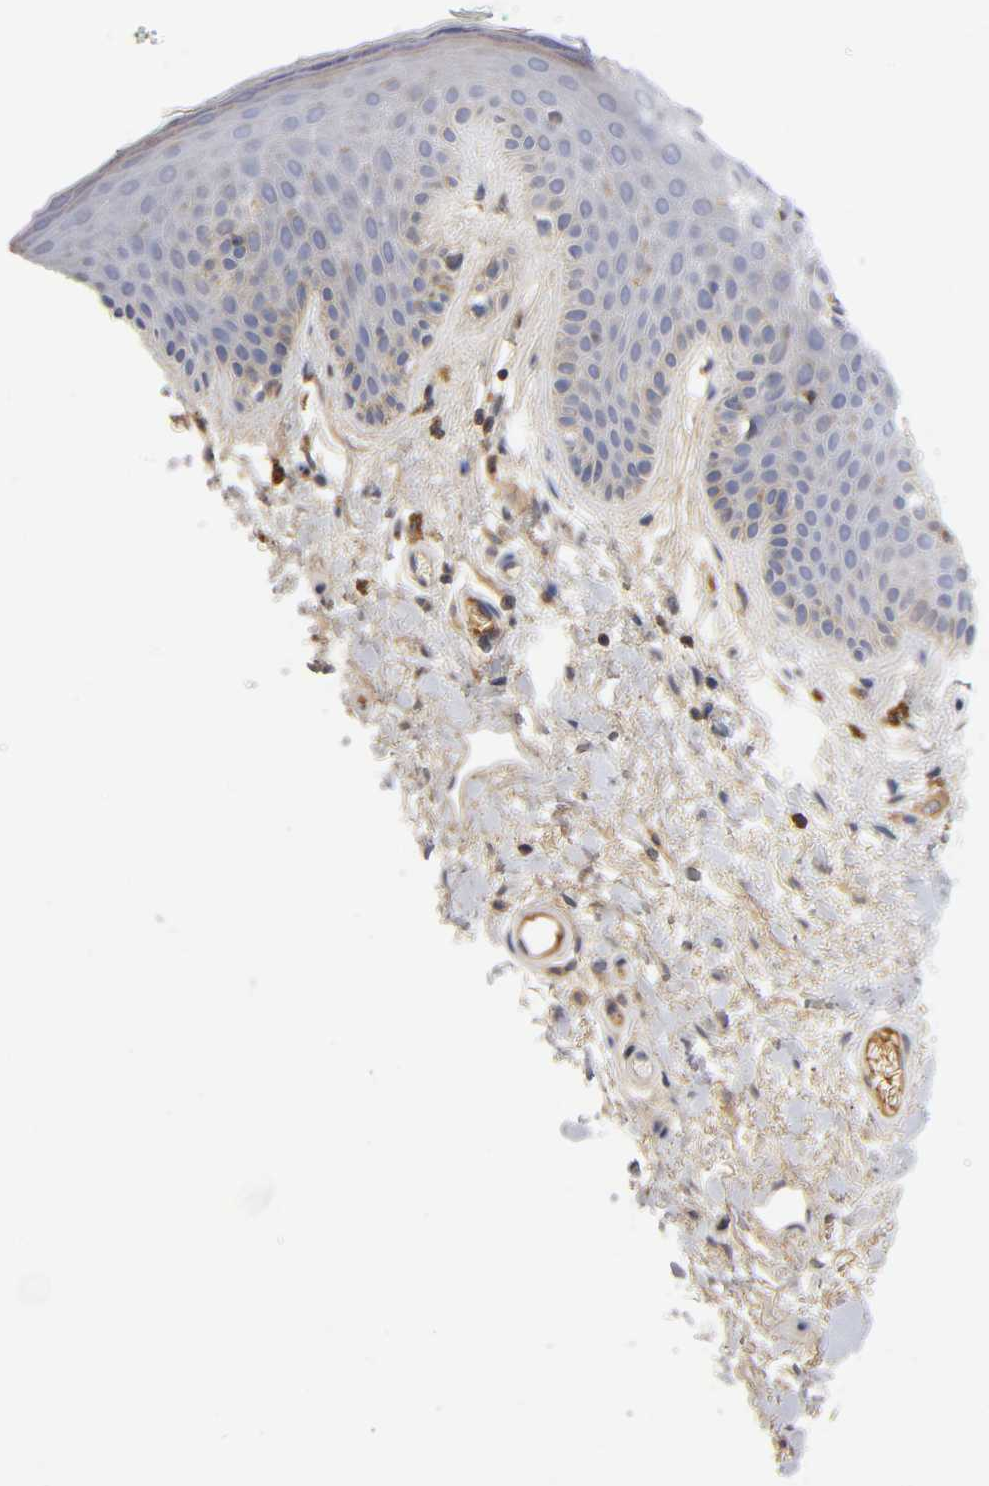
{"staining": {"intensity": "weak", "quantity": "<25%", "location": "cytoplasmic/membranous"}, "tissue": "skin", "cell_type": "Epidermal cells", "image_type": "normal", "snomed": [{"axis": "morphology", "description": "Normal tissue, NOS"}, {"axis": "topography", "description": "Anal"}], "caption": "IHC histopathology image of unremarkable skin: skin stained with DAB demonstrates no significant protein positivity in epidermal cells.", "gene": "NOVA1", "patient": {"sex": "male", "age": 74}}